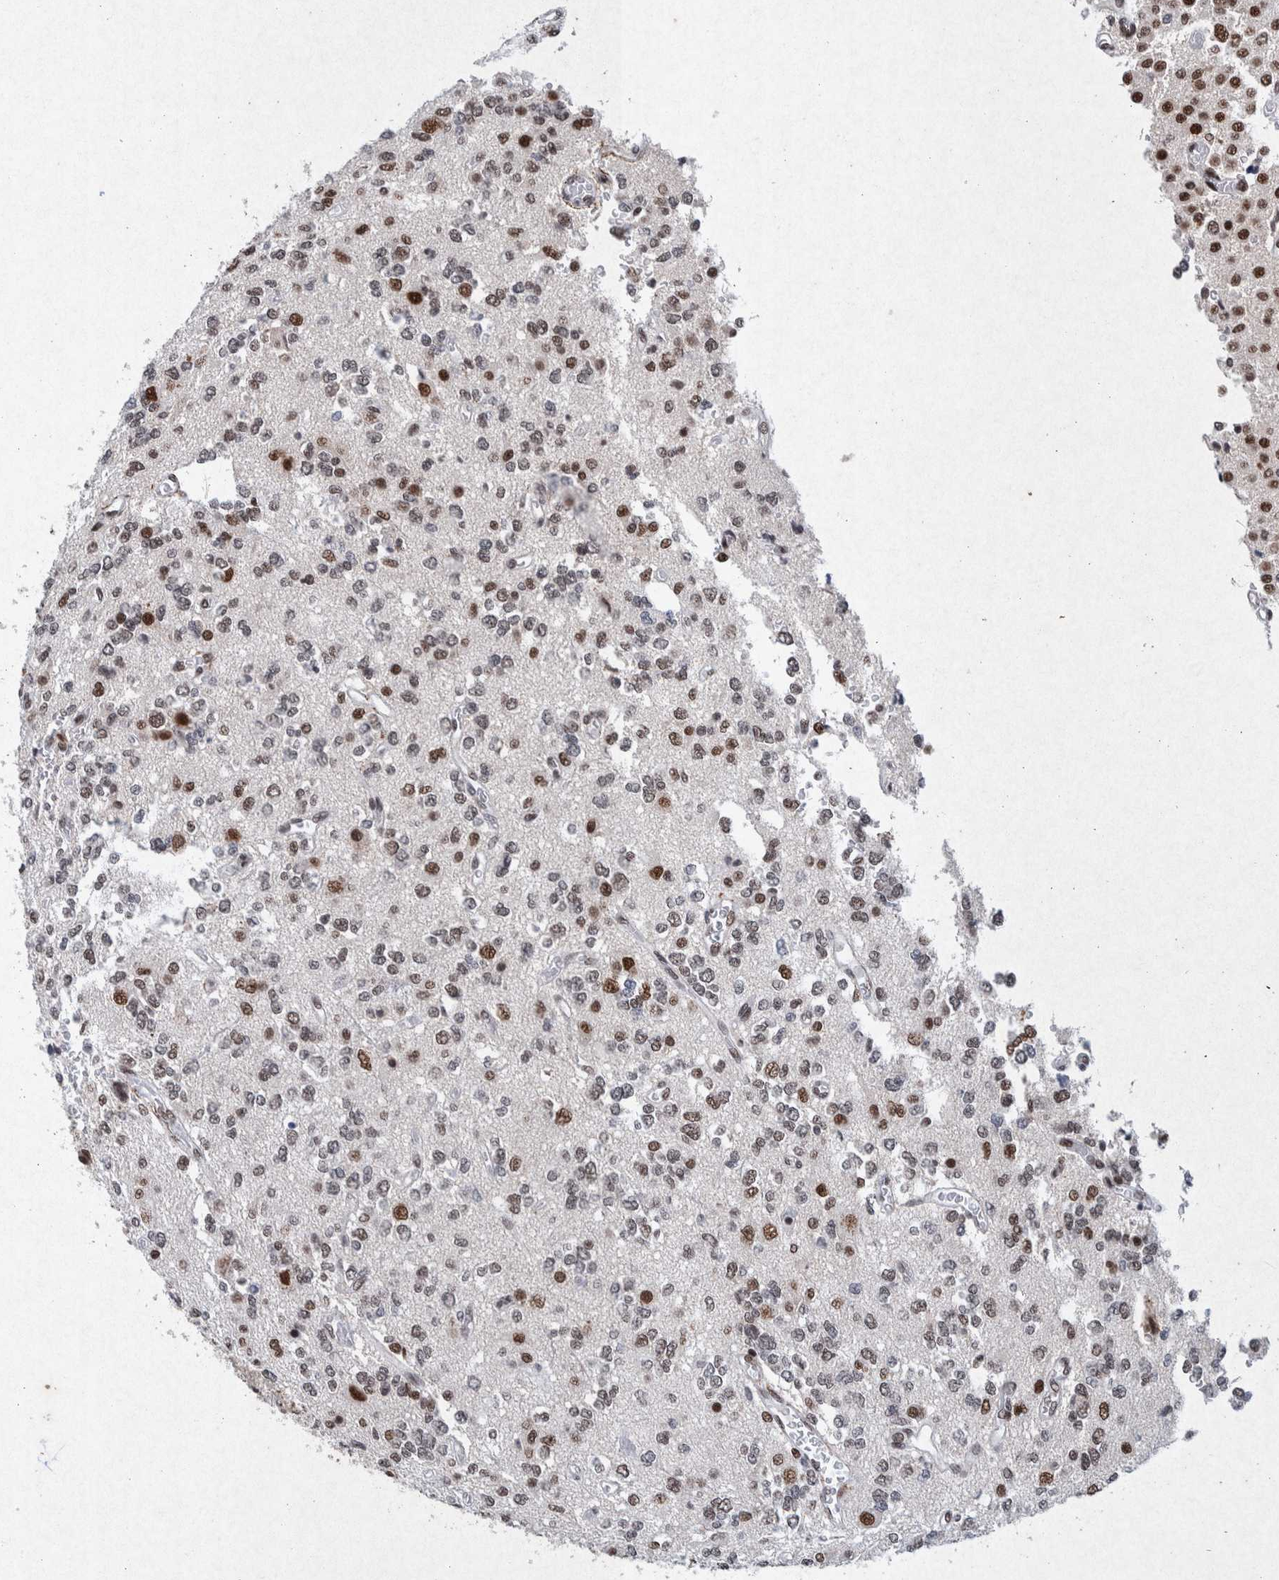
{"staining": {"intensity": "strong", "quantity": "25%-75%", "location": "nuclear"}, "tissue": "glioma", "cell_type": "Tumor cells", "image_type": "cancer", "snomed": [{"axis": "morphology", "description": "Glioma, malignant, Low grade"}, {"axis": "topography", "description": "Brain"}], "caption": "Malignant low-grade glioma stained for a protein (brown) displays strong nuclear positive expression in about 25%-75% of tumor cells.", "gene": "TAF10", "patient": {"sex": "male", "age": 38}}